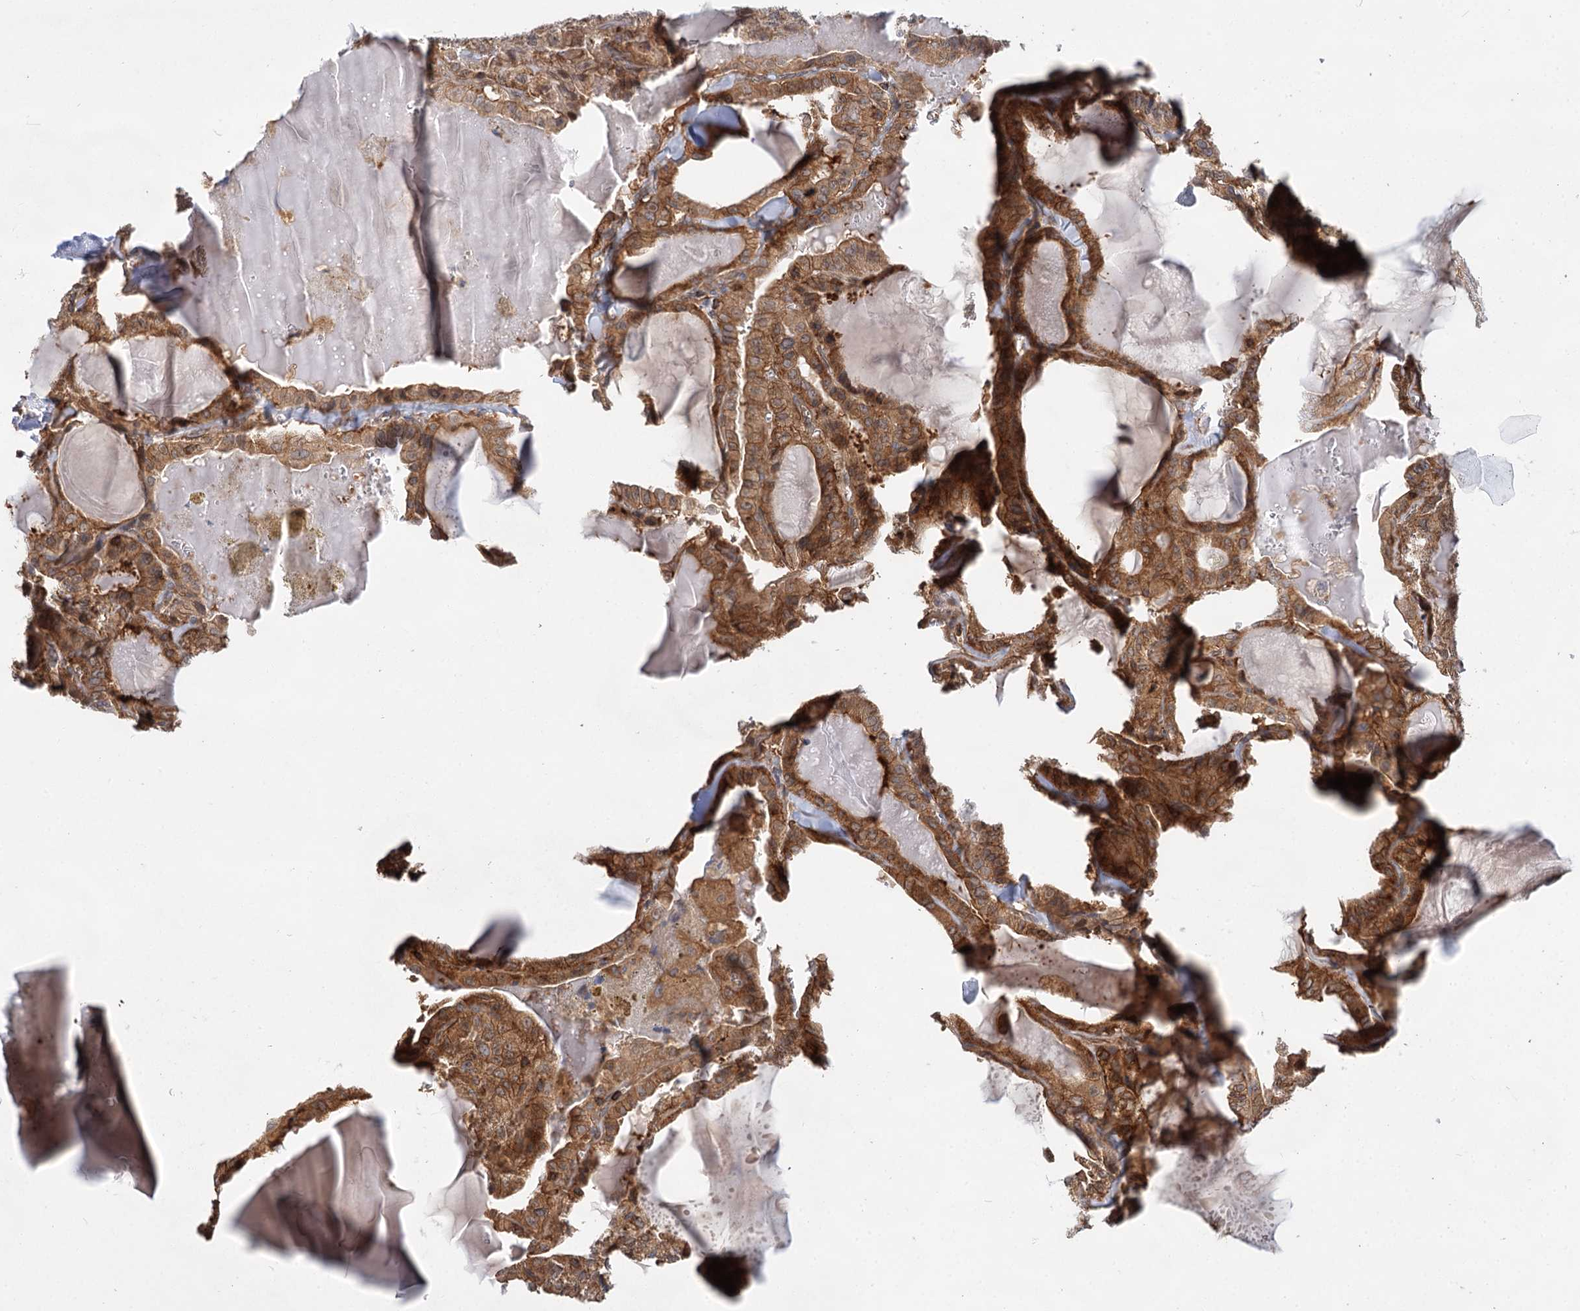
{"staining": {"intensity": "moderate", "quantity": ">75%", "location": "cytoplasmic/membranous"}, "tissue": "thyroid cancer", "cell_type": "Tumor cells", "image_type": "cancer", "snomed": [{"axis": "morphology", "description": "Papillary adenocarcinoma, NOS"}, {"axis": "topography", "description": "Thyroid gland"}], "caption": "A histopathology image of human thyroid papillary adenocarcinoma stained for a protein displays moderate cytoplasmic/membranous brown staining in tumor cells.", "gene": "PACS1", "patient": {"sex": "male", "age": 52}}